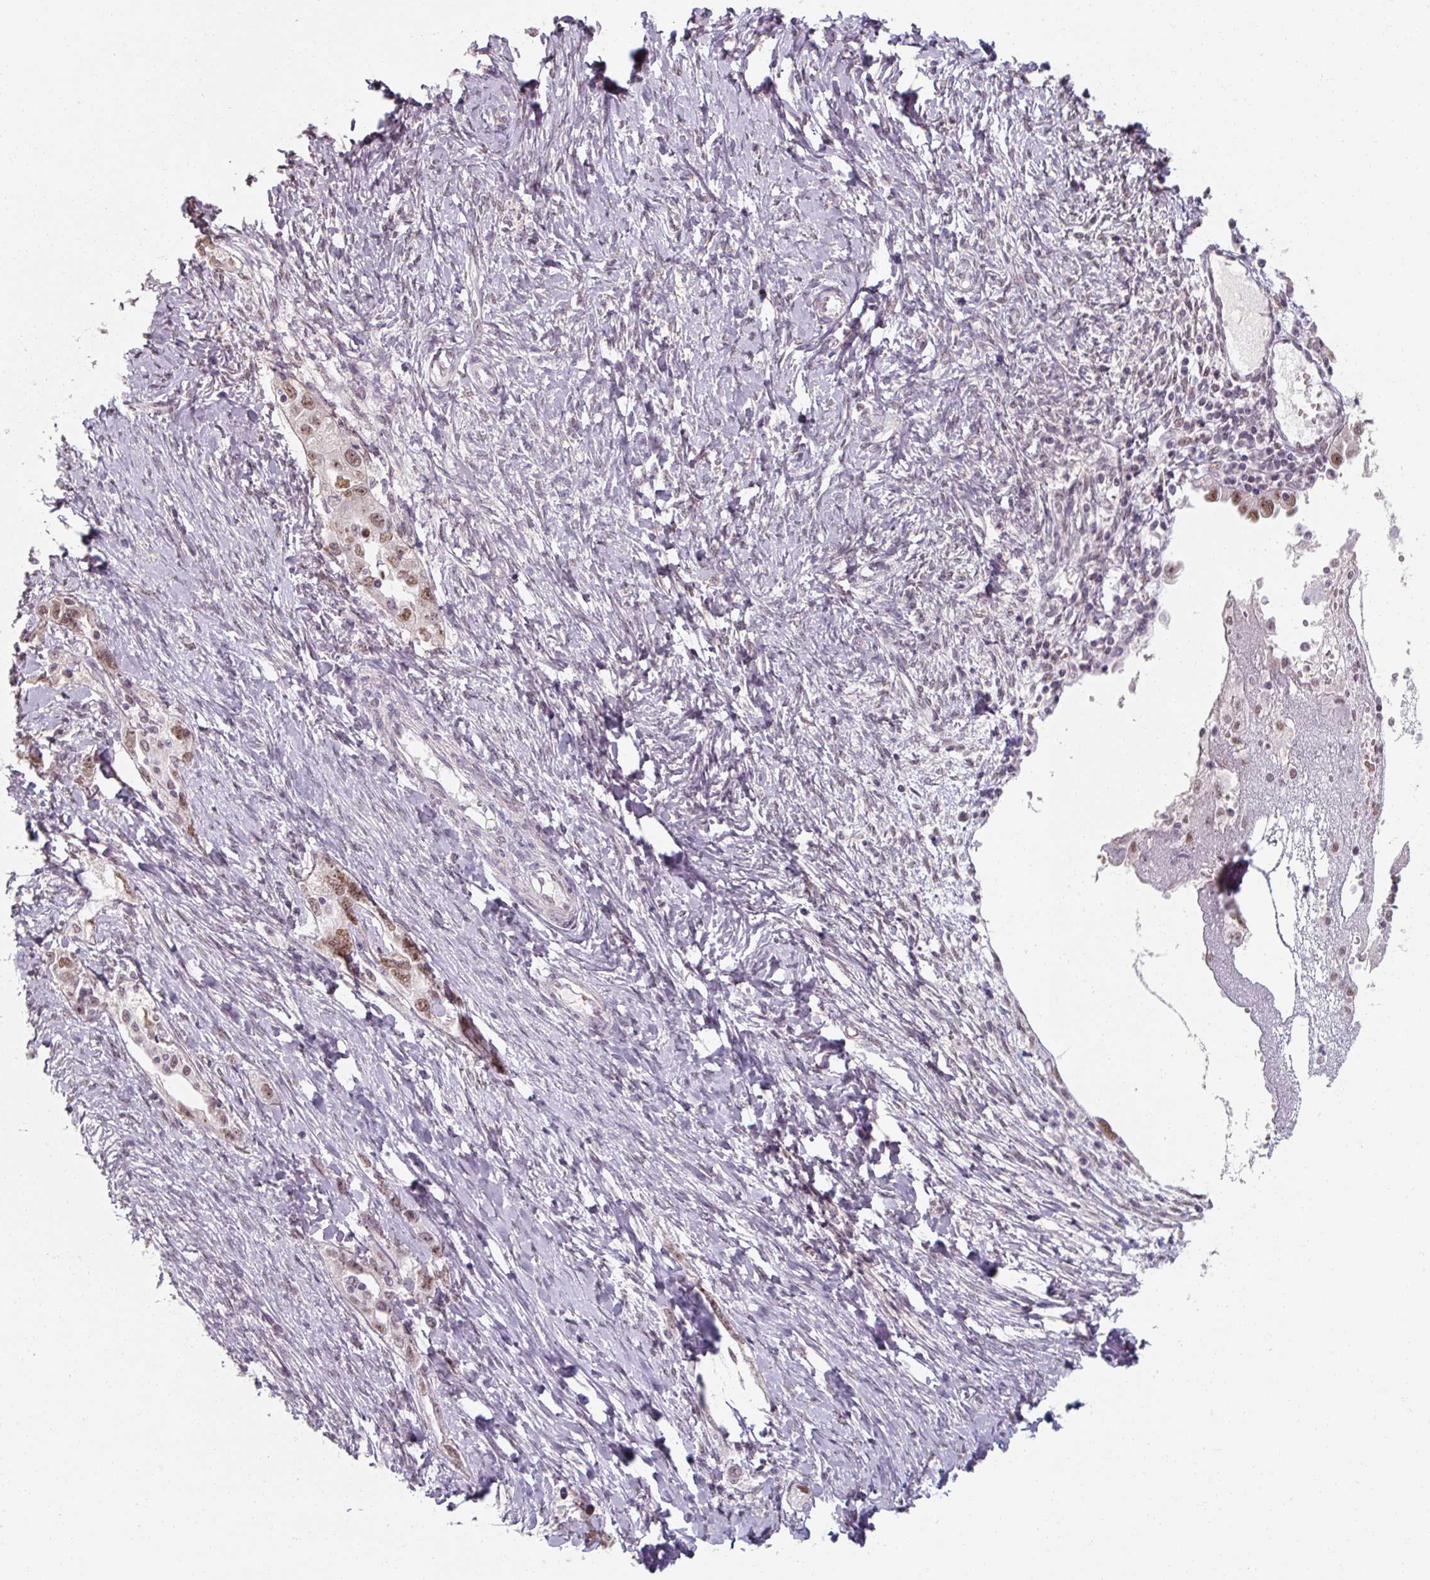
{"staining": {"intensity": "moderate", "quantity": ">75%", "location": "nuclear"}, "tissue": "ovarian cancer", "cell_type": "Tumor cells", "image_type": "cancer", "snomed": [{"axis": "morphology", "description": "Carcinoma, NOS"}, {"axis": "morphology", "description": "Cystadenocarcinoma, serous, NOS"}, {"axis": "topography", "description": "Ovary"}], "caption": "The immunohistochemical stain labels moderate nuclear staining in tumor cells of ovarian cancer tissue. (Brightfield microscopy of DAB IHC at high magnification).", "gene": "ZFTRAF1", "patient": {"sex": "female", "age": 69}}